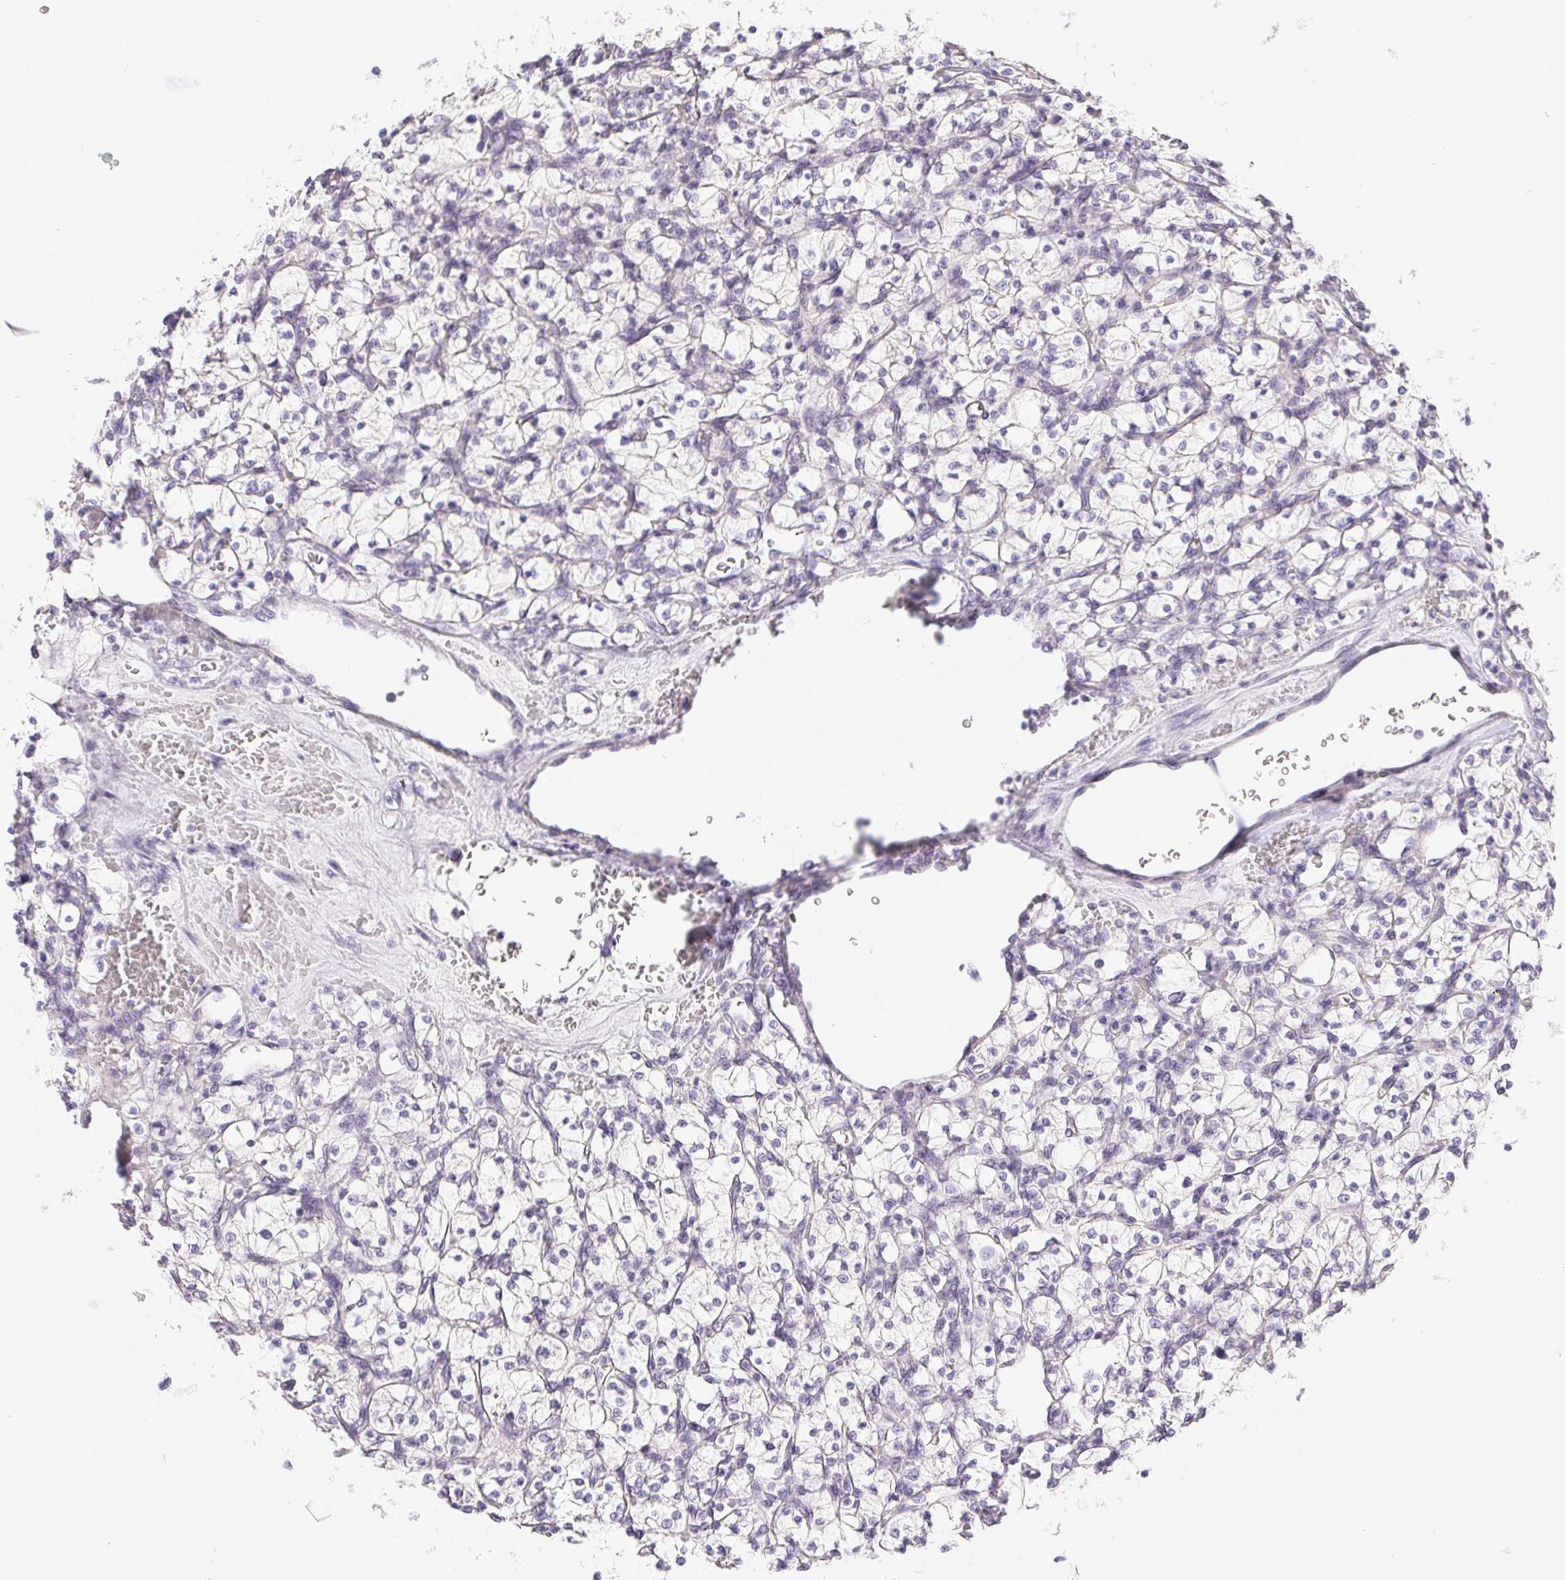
{"staining": {"intensity": "negative", "quantity": "none", "location": "none"}, "tissue": "renal cancer", "cell_type": "Tumor cells", "image_type": "cancer", "snomed": [{"axis": "morphology", "description": "Adenocarcinoma, NOS"}, {"axis": "topography", "description": "Kidney"}], "caption": "Immunohistochemistry (IHC) of adenocarcinoma (renal) displays no positivity in tumor cells.", "gene": "PNLIP", "patient": {"sex": "female", "age": 64}}